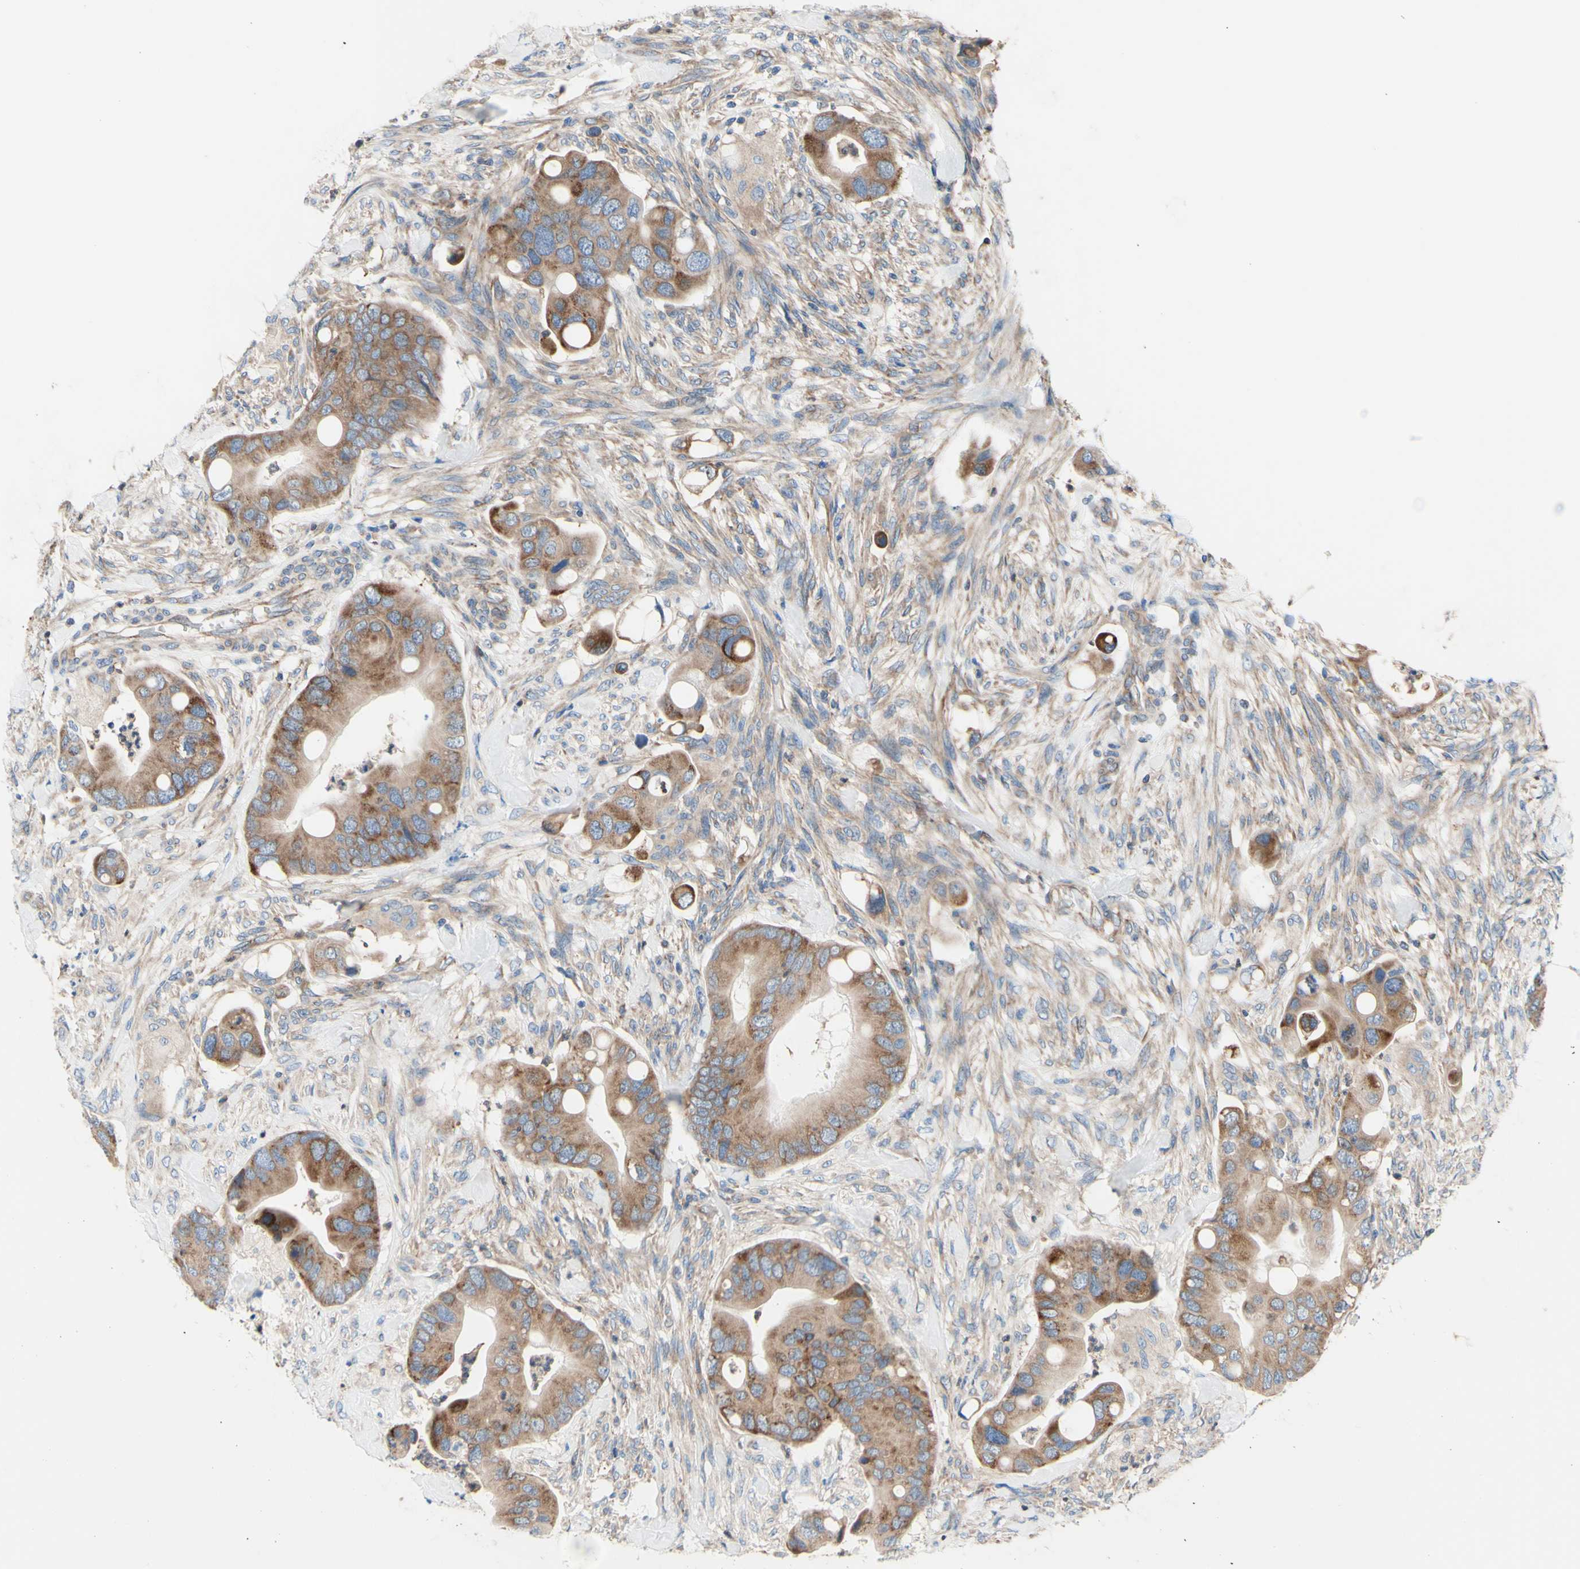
{"staining": {"intensity": "moderate", "quantity": ">75%", "location": "cytoplasmic/membranous"}, "tissue": "colorectal cancer", "cell_type": "Tumor cells", "image_type": "cancer", "snomed": [{"axis": "morphology", "description": "Adenocarcinoma, NOS"}, {"axis": "topography", "description": "Rectum"}], "caption": "Immunohistochemistry (IHC) micrograph of human colorectal adenocarcinoma stained for a protein (brown), which exhibits medium levels of moderate cytoplasmic/membranous staining in approximately >75% of tumor cells.", "gene": "FMR1", "patient": {"sex": "female", "age": 57}}